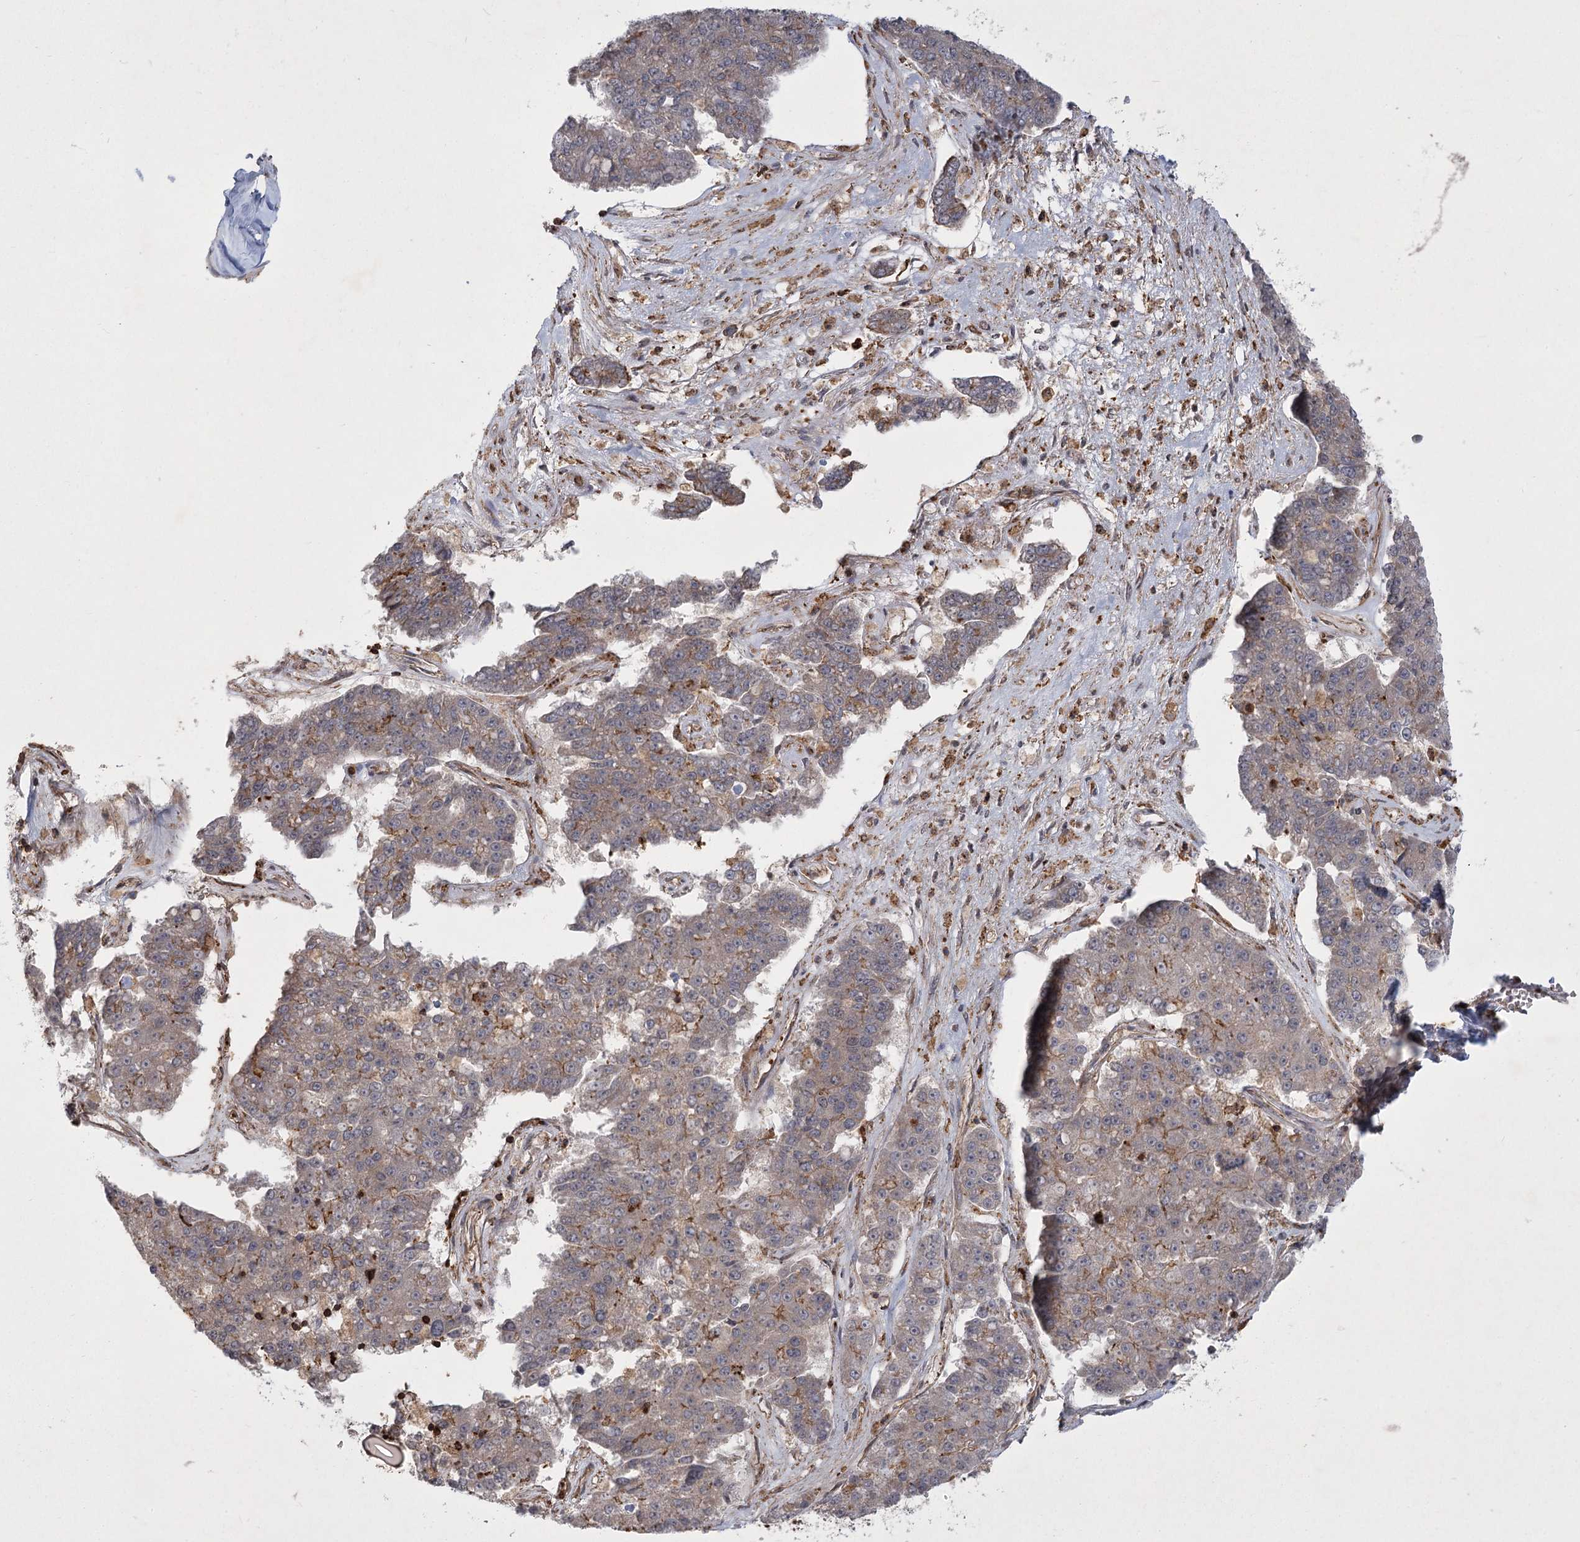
{"staining": {"intensity": "weak", "quantity": "<25%", "location": "cytoplasmic/membranous"}, "tissue": "pancreatic cancer", "cell_type": "Tumor cells", "image_type": "cancer", "snomed": [{"axis": "morphology", "description": "Adenocarcinoma, NOS"}, {"axis": "topography", "description": "Pancreas"}], "caption": "Immunohistochemistry histopathology image of pancreatic cancer (adenocarcinoma) stained for a protein (brown), which demonstrates no expression in tumor cells.", "gene": "MEPE", "patient": {"sex": "male", "age": 50}}